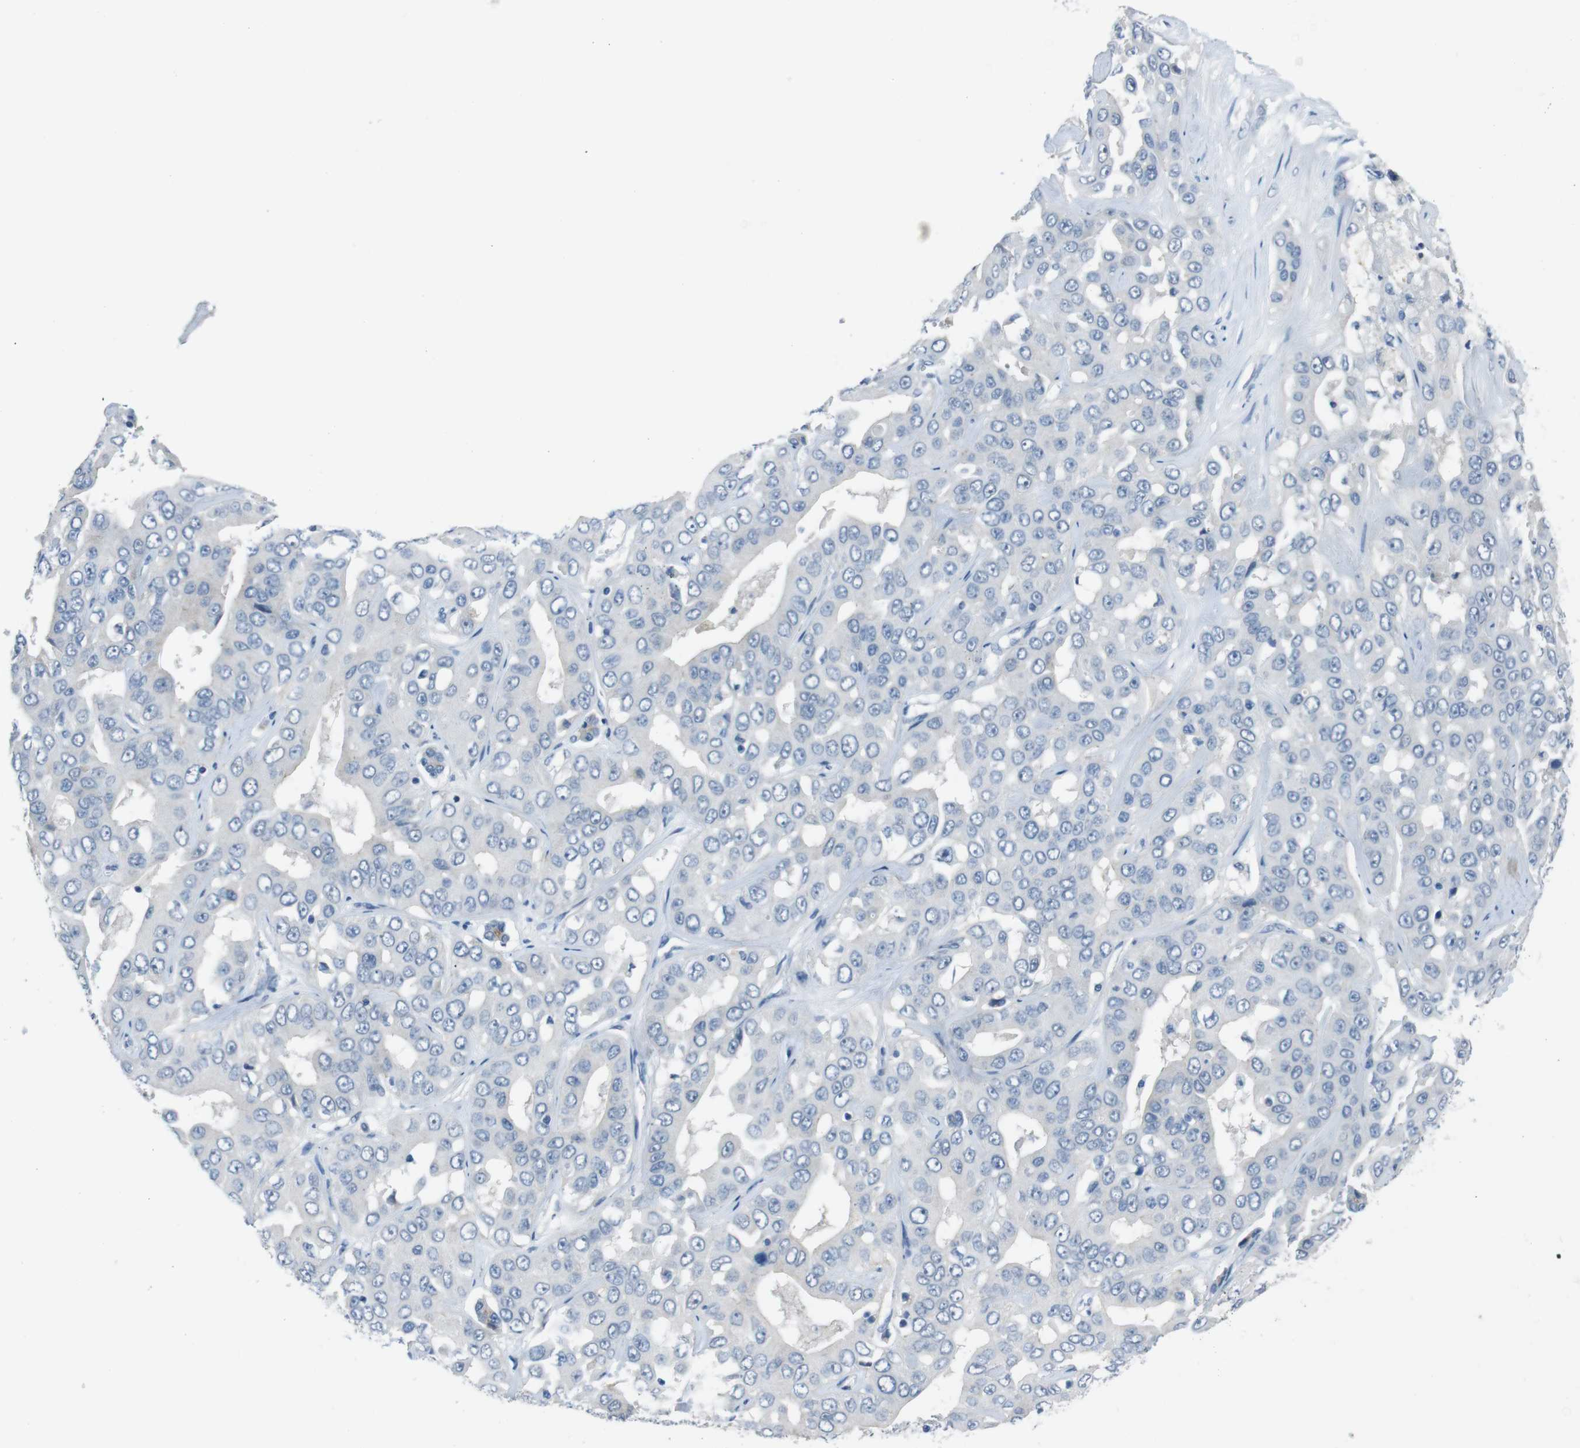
{"staining": {"intensity": "negative", "quantity": "none", "location": "none"}, "tissue": "liver cancer", "cell_type": "Tumor cells", "image_type": "cancer", "snomed": [{"axis": "morphology", "description": "Cholangiocarcinoma"}, {"axis": "topography", "description": "Liver"}], "caption": "The immunohistochemistry (IHC) image has no significant staining in tumor cells of liver cholangiocarcinoma tissue. (DAB (3,3'-diaminobenzidine) immunohistochemistry with hematoxylin counter stain).", "gene": "HRH2", "patient": {"sex": "female", "age": 52}}